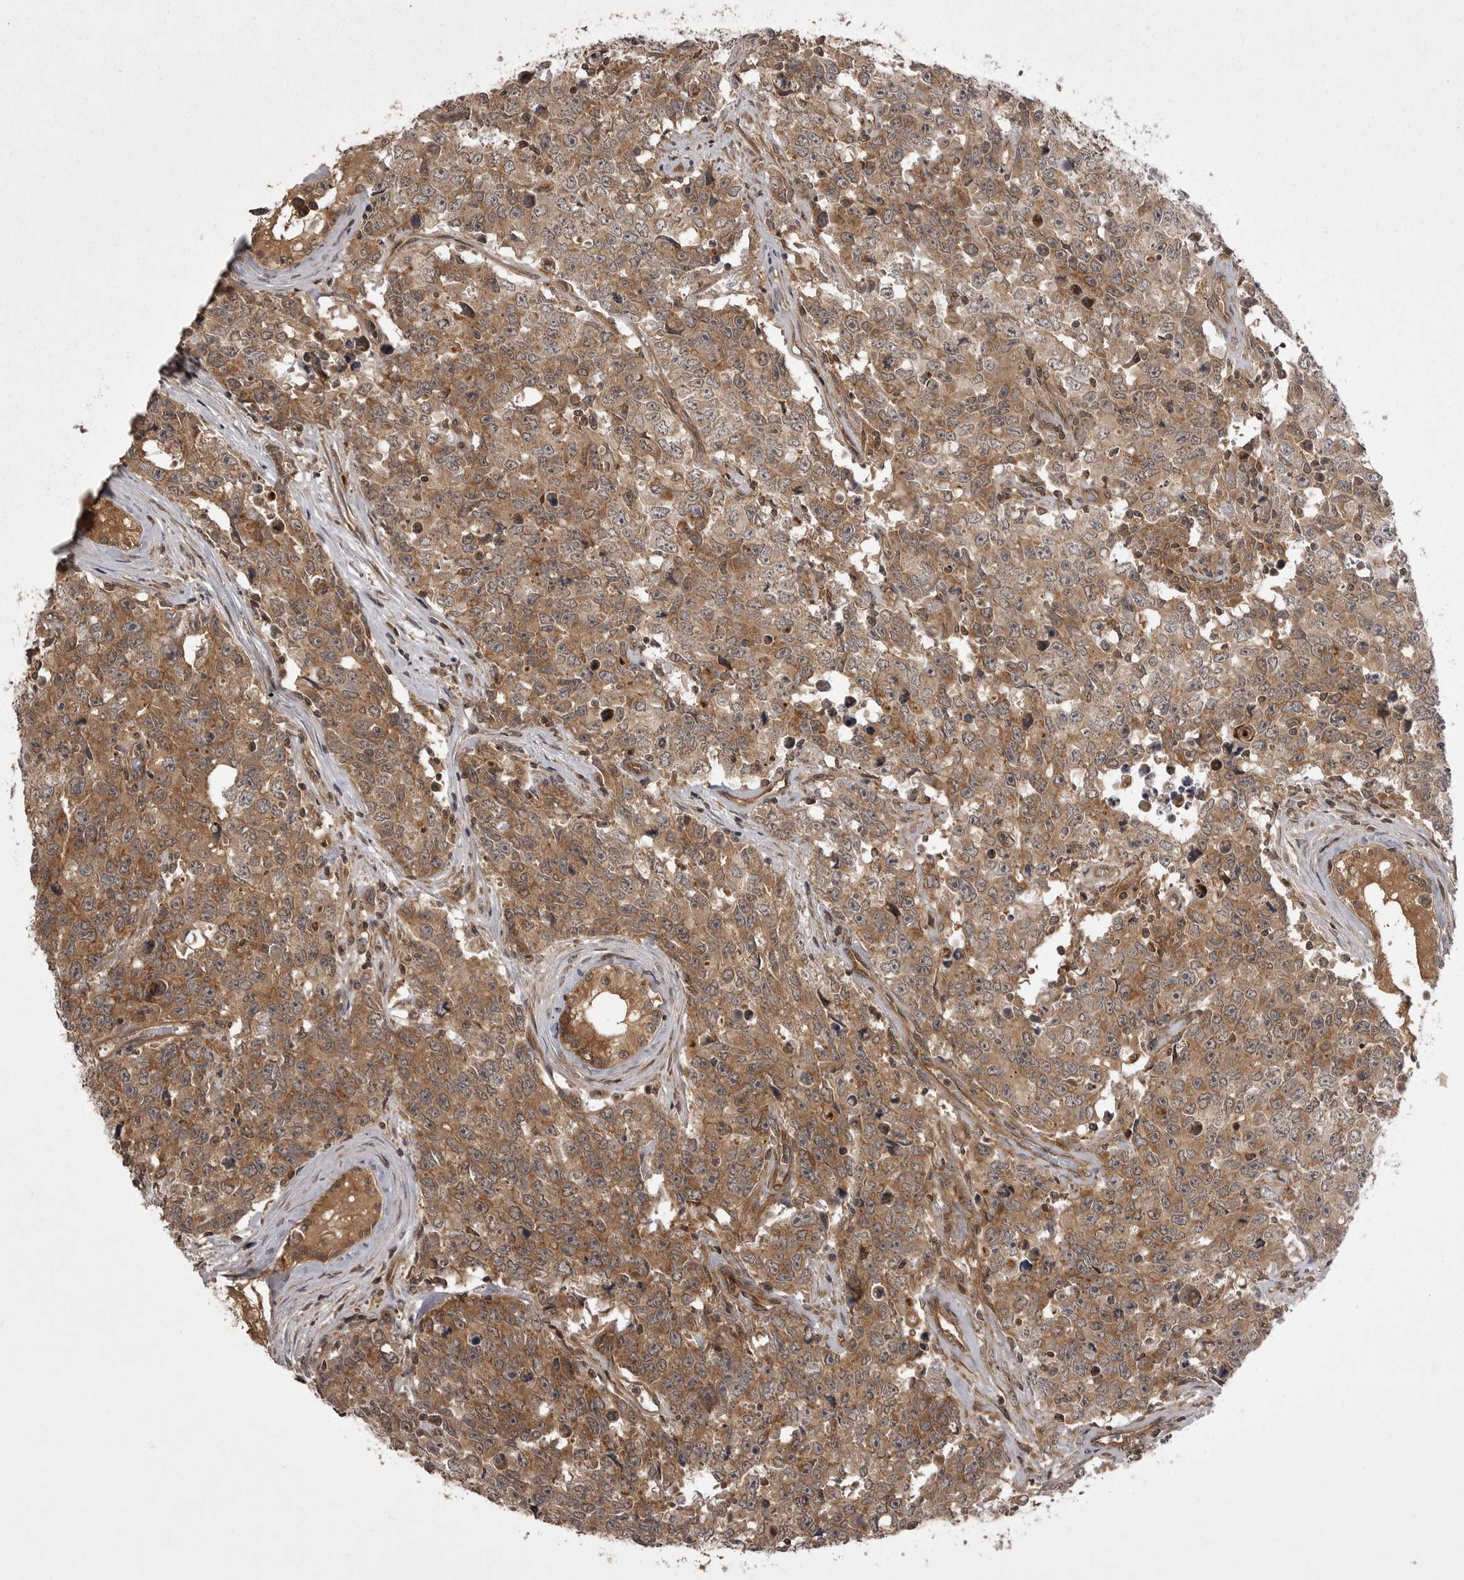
{"staining": {"intensity": "moderate", "quantity": ">75%", "location": "cytoplasmic/membranous"}, "tissue": "testis cancer", "cell_type": "Tumor cells", "image_type": "cancer", "snomed": [{"axis": "morphology", "description": "Carcinoma, Embryonal, NOS"}, {"axis": "topography", "description": "Testis"}], "caption": "Testis cancer was stained to show a protein in brown. There is medium levels of moderate cytoplasmic/membranous staining in approximately >75% of tumor cells.", "gene": "STK24", "patient": {"sex": "male", "age": 28}}